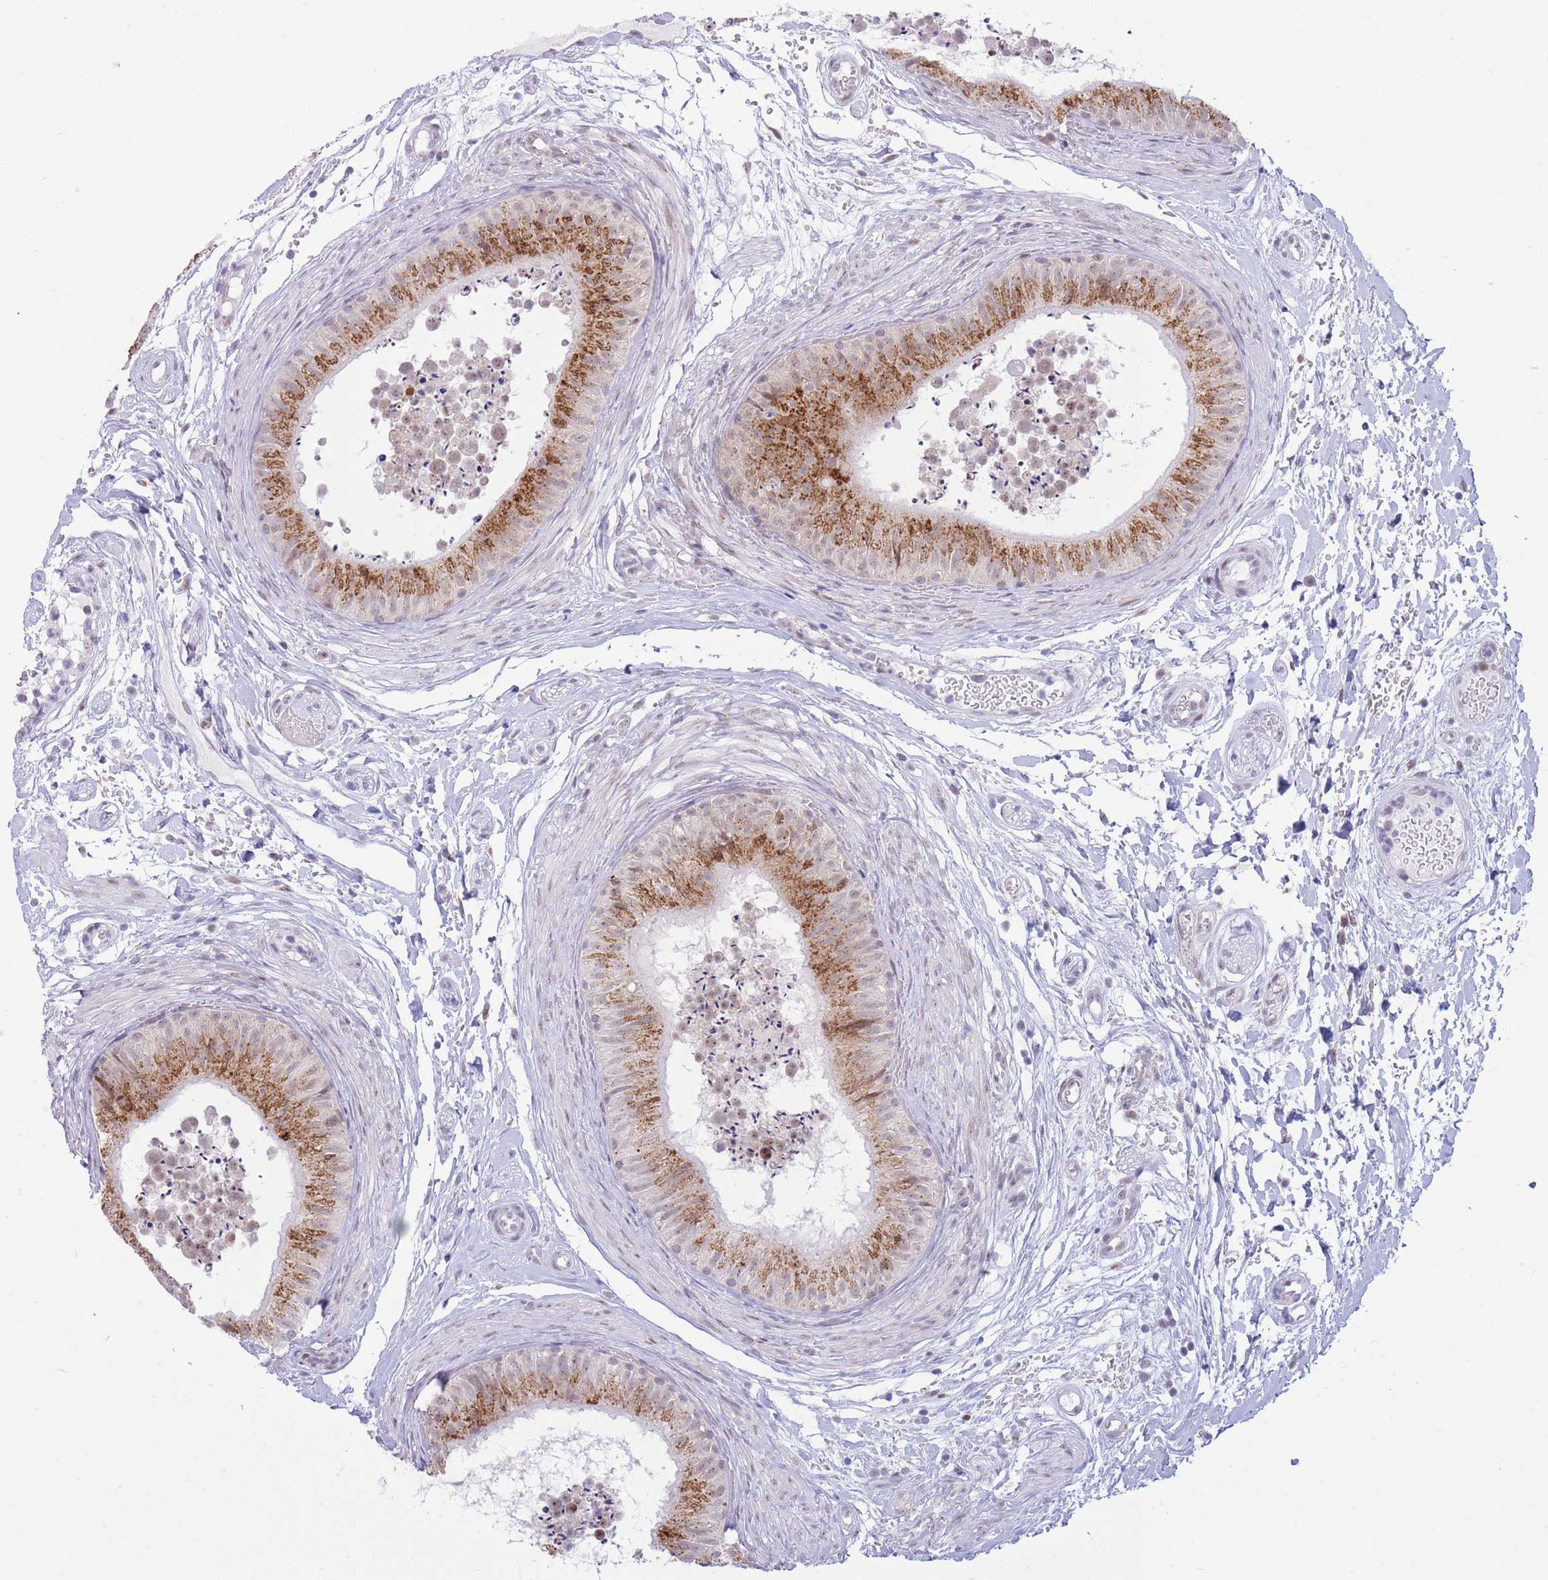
{"staining": {"intensity": "moderate", "quantity": ">75%", "location": "cytoplasmic/membranous,nuclear"}, "tissue": "epididymis", "cell_type": "Glandular cells", "image_type": "normal", "snomed": [{"axis": "morphology", "description": "Normal tissue, NOS"}, {"axis": "topography", "description": "Epididymis"}], "caption": "Protein staining shows moderate cytoplasmic/membranous,nuclear positivity in approximately >75% of glandular cells in unremarkable epididymis.", "gene": "INO80C", "patient": {"sex": "male", "age": 15}}